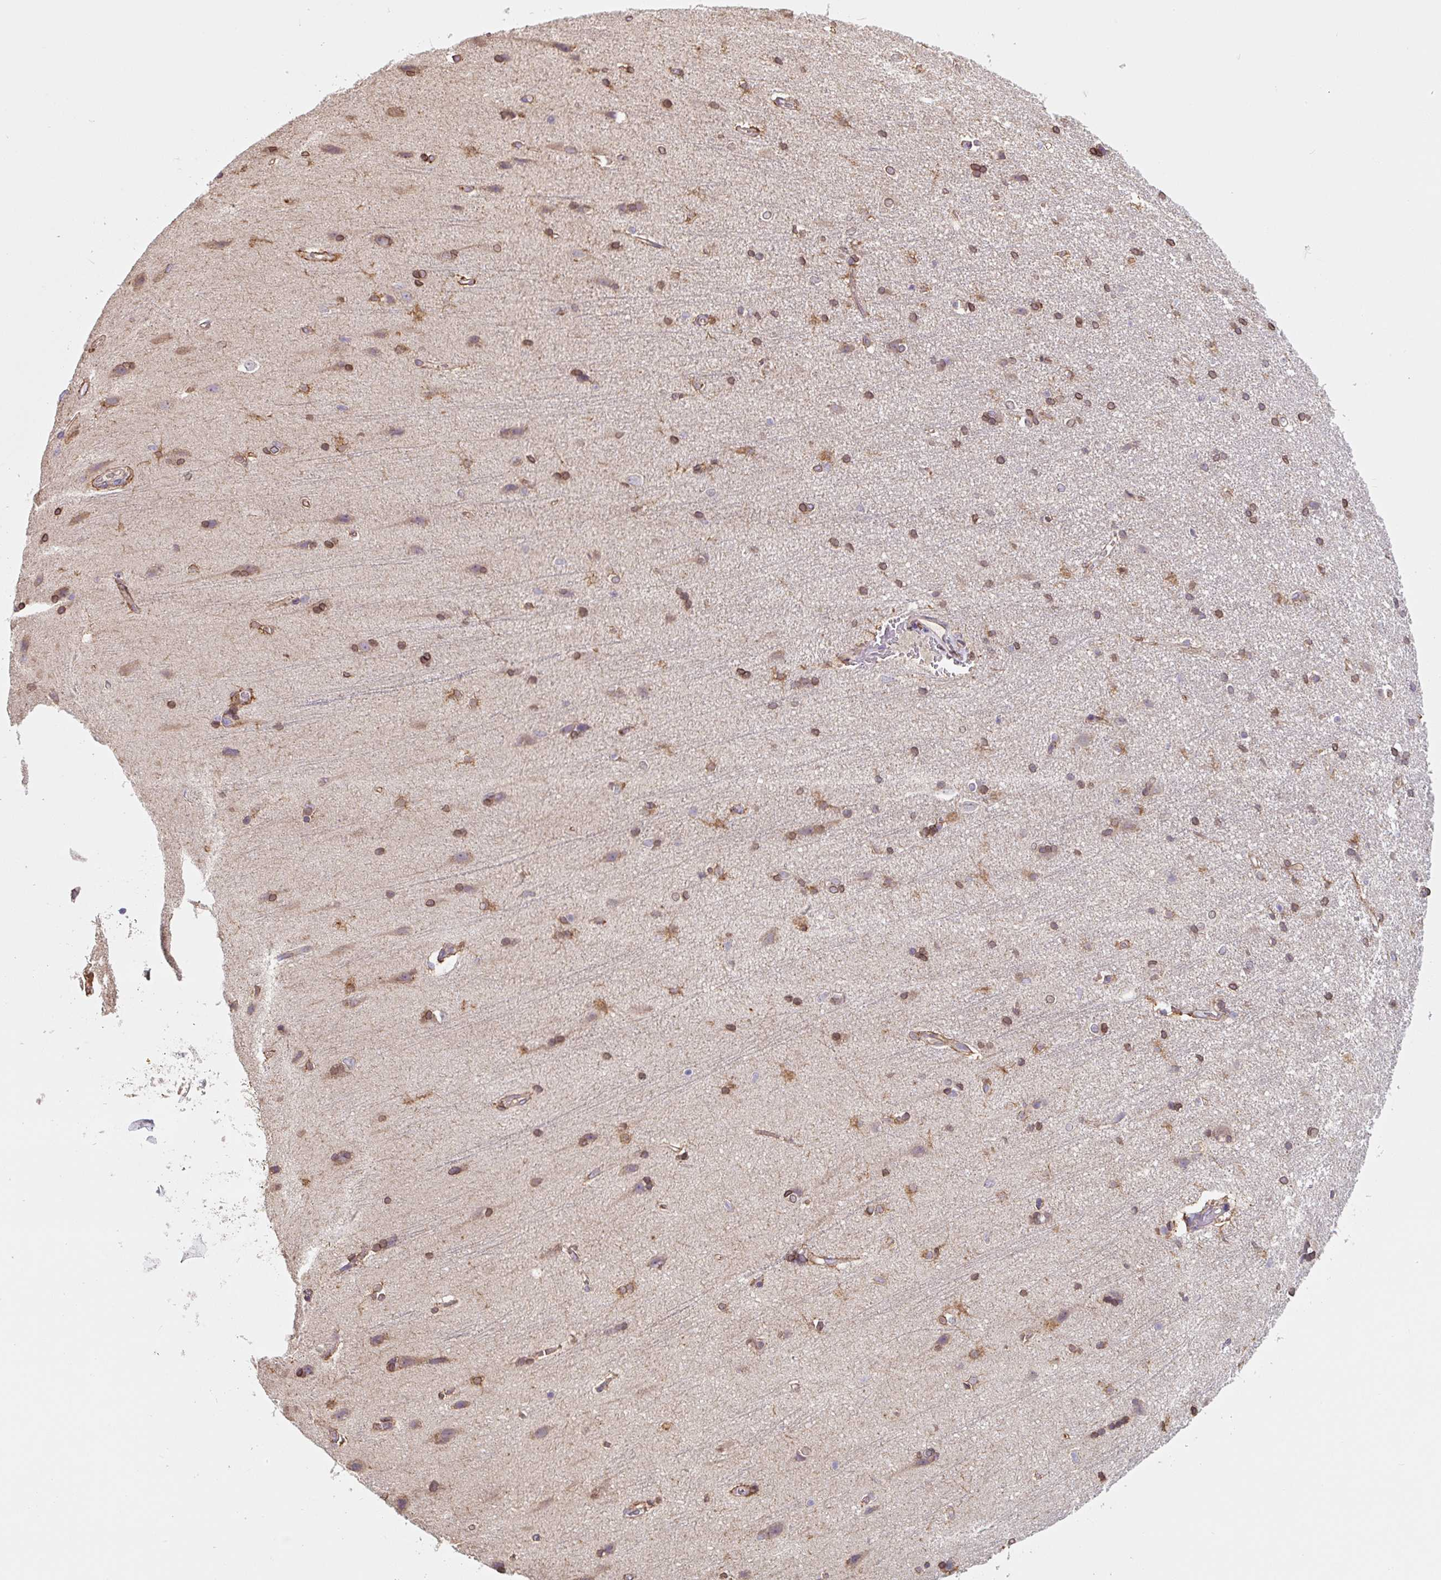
{"staining": {"intensity": "moderate", "quantity": "25%-75%", "location": "cytoplasmic/membranous"}, "tissue": "cerebral cortex", "cell_type": "Endothelial cells", "image_type": "normal", "snomed": [{"axis": "morphology", "description": "Normal tissue, NOS"}, {"axis": "topography", "description": "Cerebral cortex"}], "caption": "Immunohistochemistry (IHC) micrograph of unremarkable cerebral cortex stained for a protein (brown), which reveals medium levels of moderate cytoplasmic/membranous positivity in approximately 25%-75% of endothelial cells.", "gene": "ASRGL1", "patient": {"sex": "male", "age": 37}}